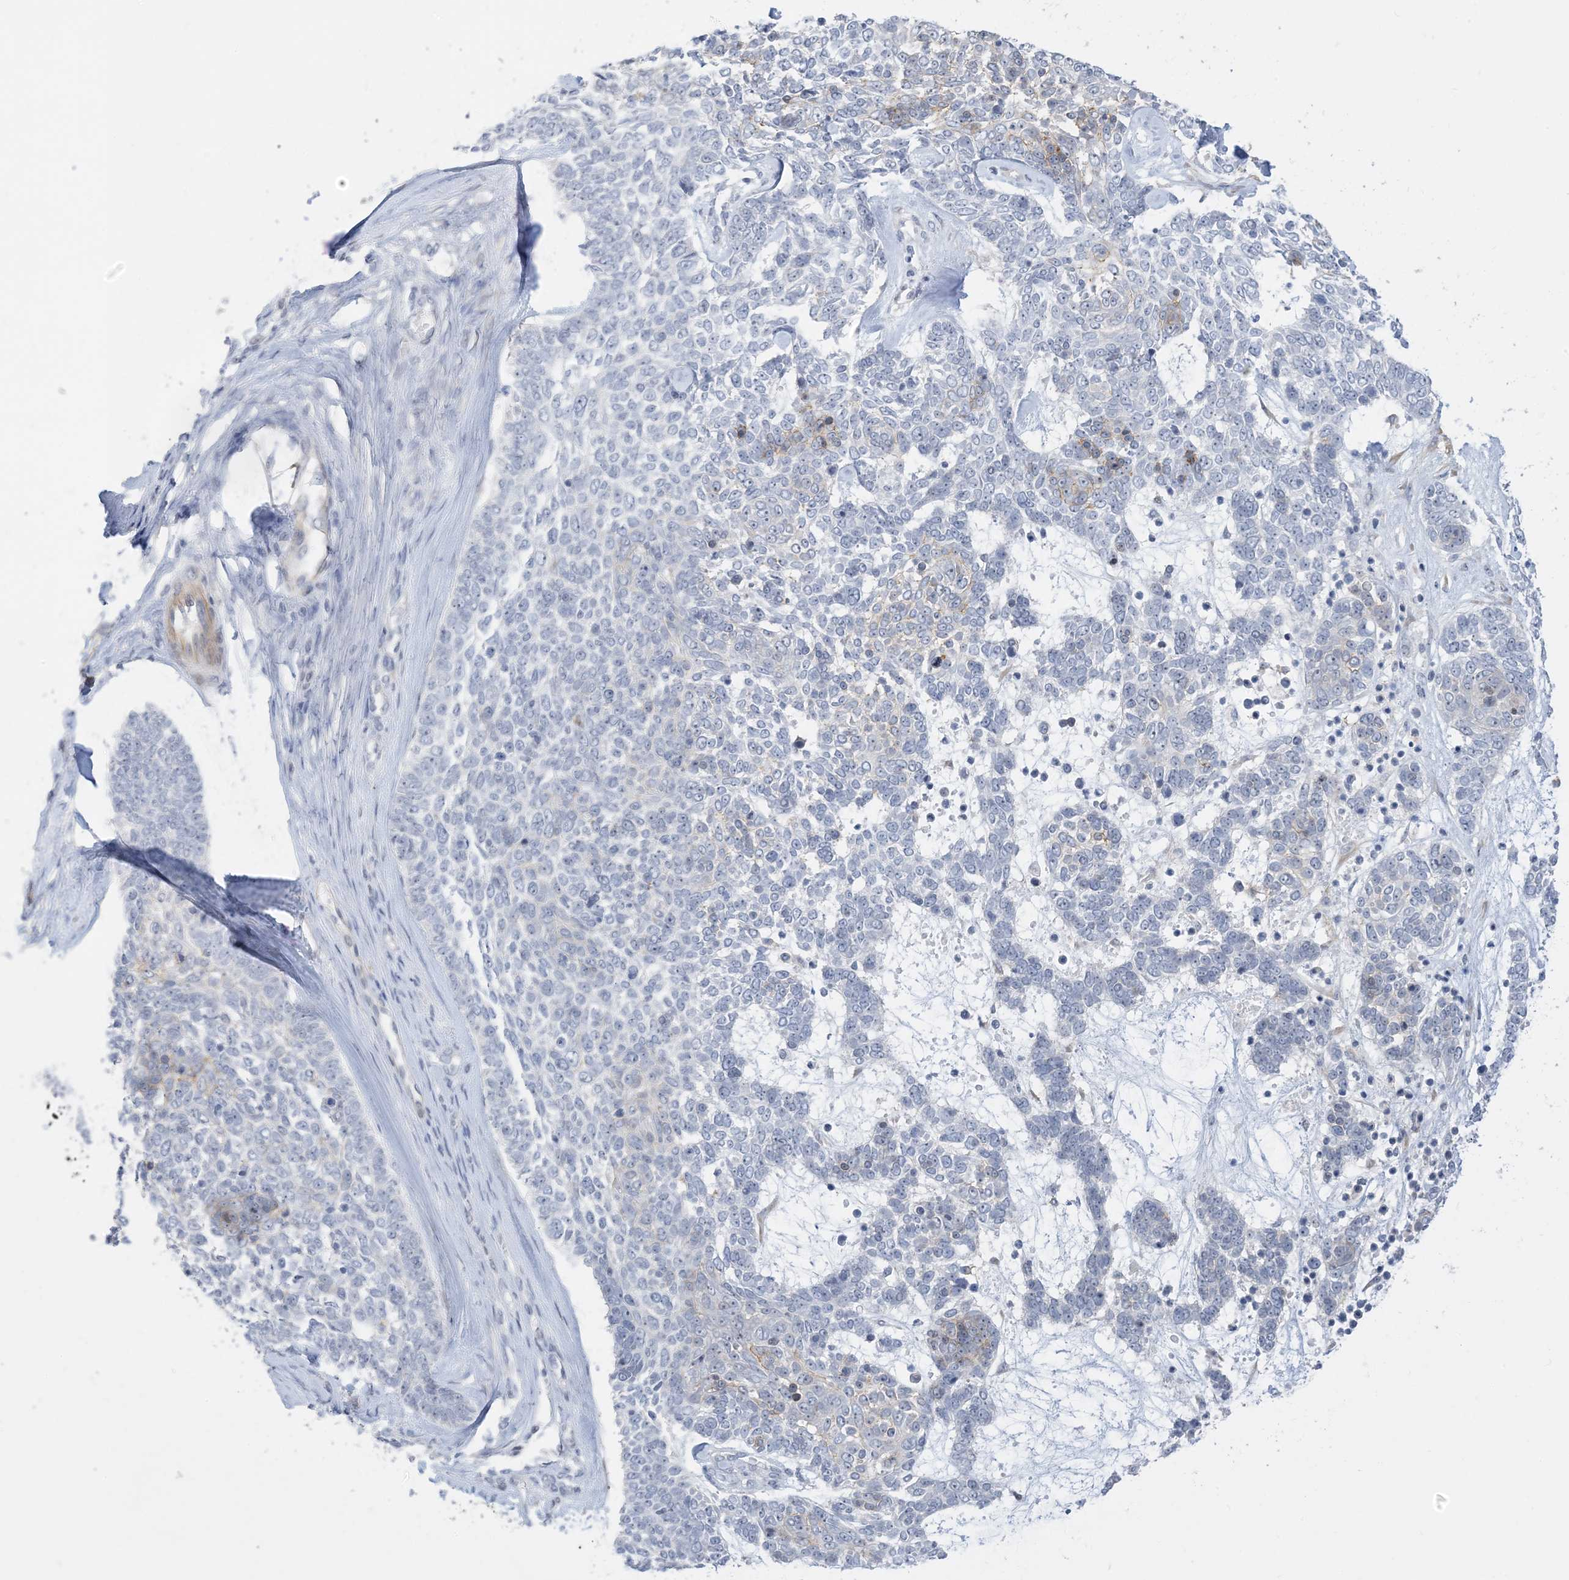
{"staining": {"intensity": "negative", "quantity": "none", "location": "none"}, "tissue": "skin cancer", "cell_type": "Tumor cells", "image_type": "cancer", "snomed": [{"axis": "morphology", "description": "Basal cell carcinoma"}, {"axis": "topography", "description": "Skin"}], "caption": "Tumor cells show no significant staining in skin cancer (basal cell carcinoma).", "gene": "IL36B", "patient": {"sex": "female", "age": 81}}